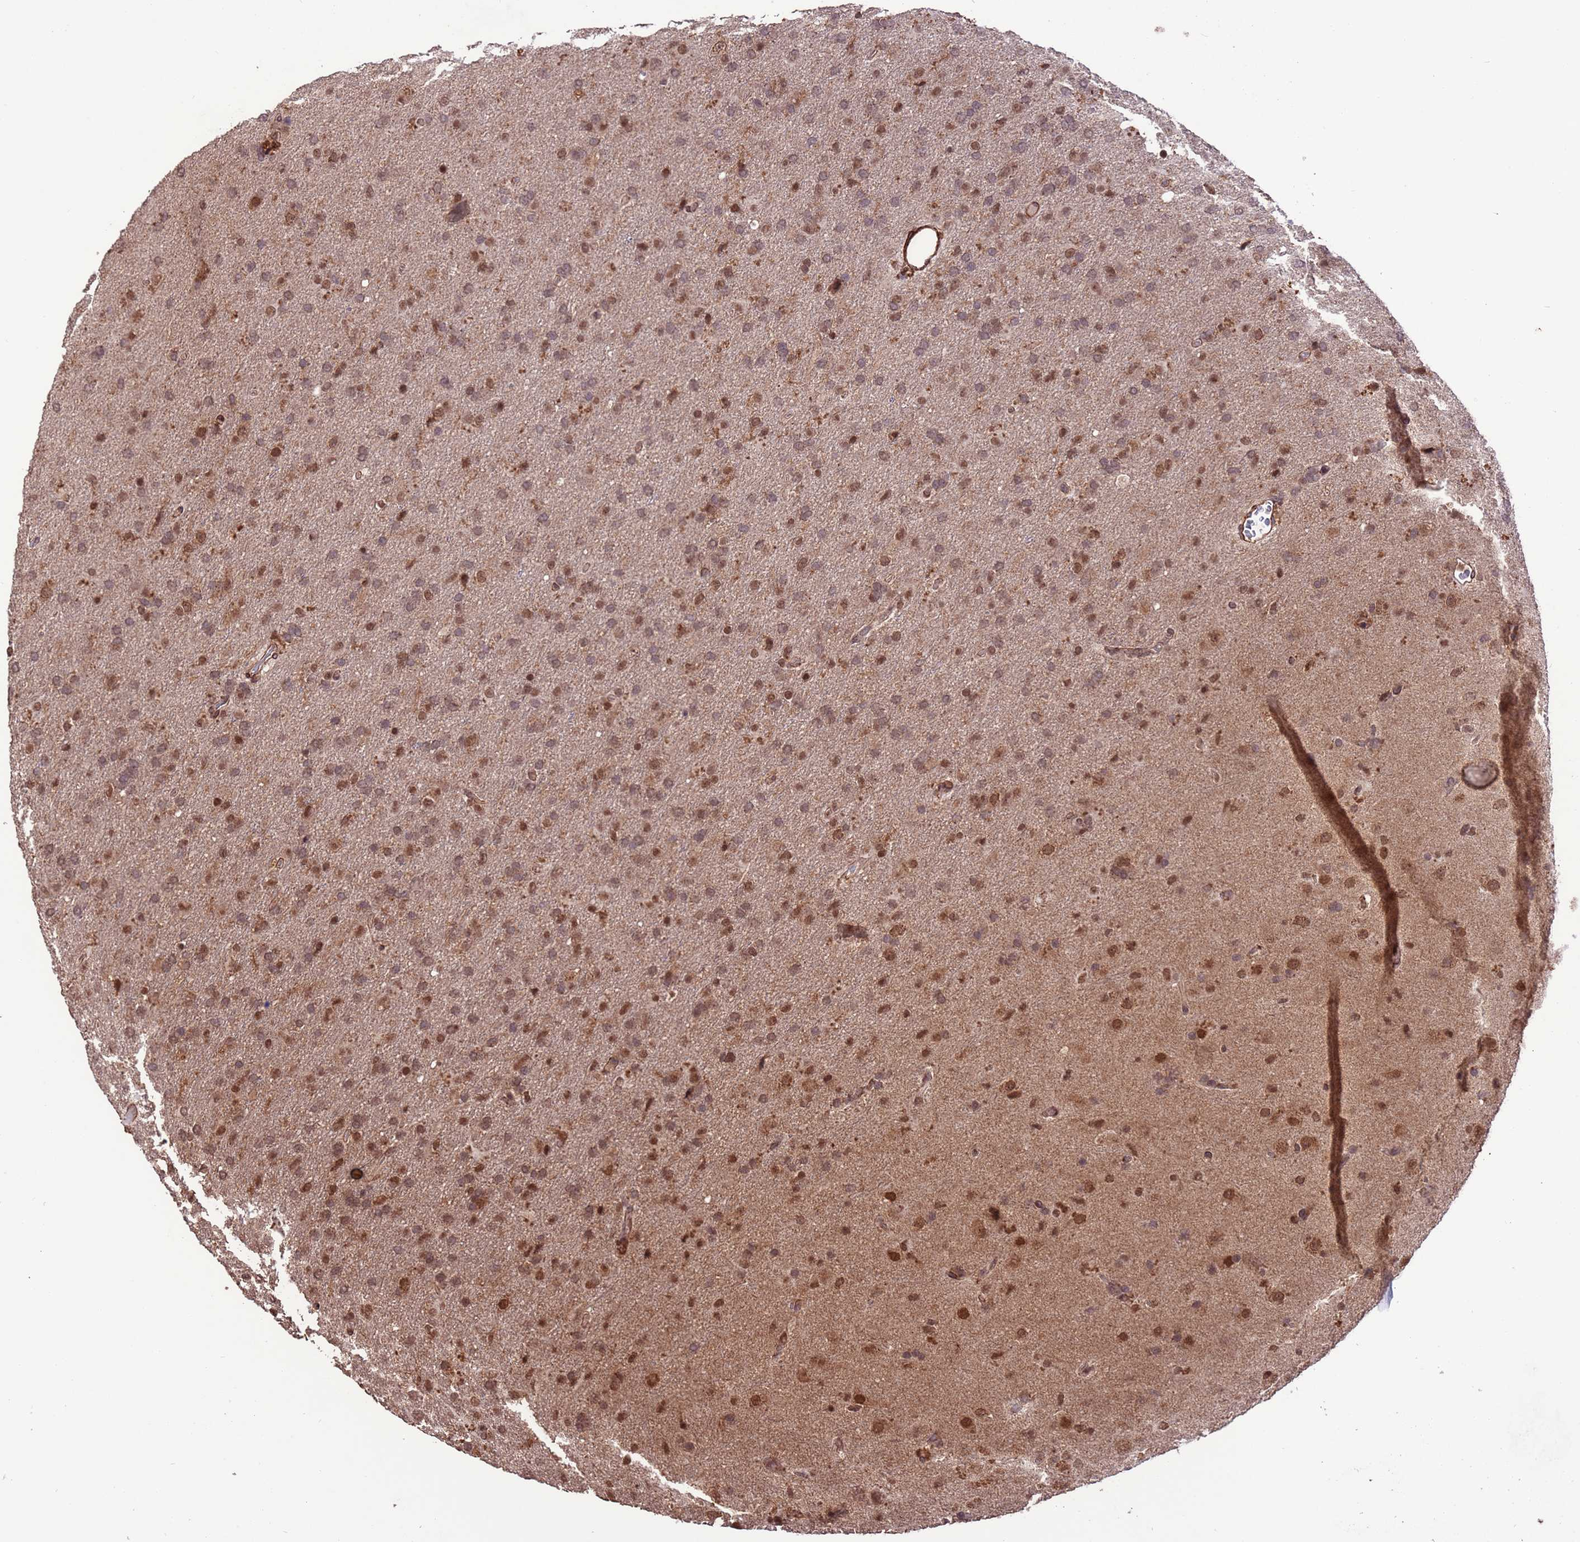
{"staining": {"intensity": "moderate", "quantity": ">75%", "location": "nuclear"}, "tissue": "glioma", "cell_type": "Tumor cells", "image_type": "cancer", "snomed": [{"axis": "morphology", "description": "Glioma, malignant, Low grade"}, {"axis": "topography", "description": "Brain"}], "caption": "Immunohistochemical staining of glioma demonstrates medium levels of moderate nuclear expression in about >75% of tumor cells. (IHC, brightfield microscopy, high magnification).", "gene": "VSTM4", "patient": {"sex": "male", "age": 65}}